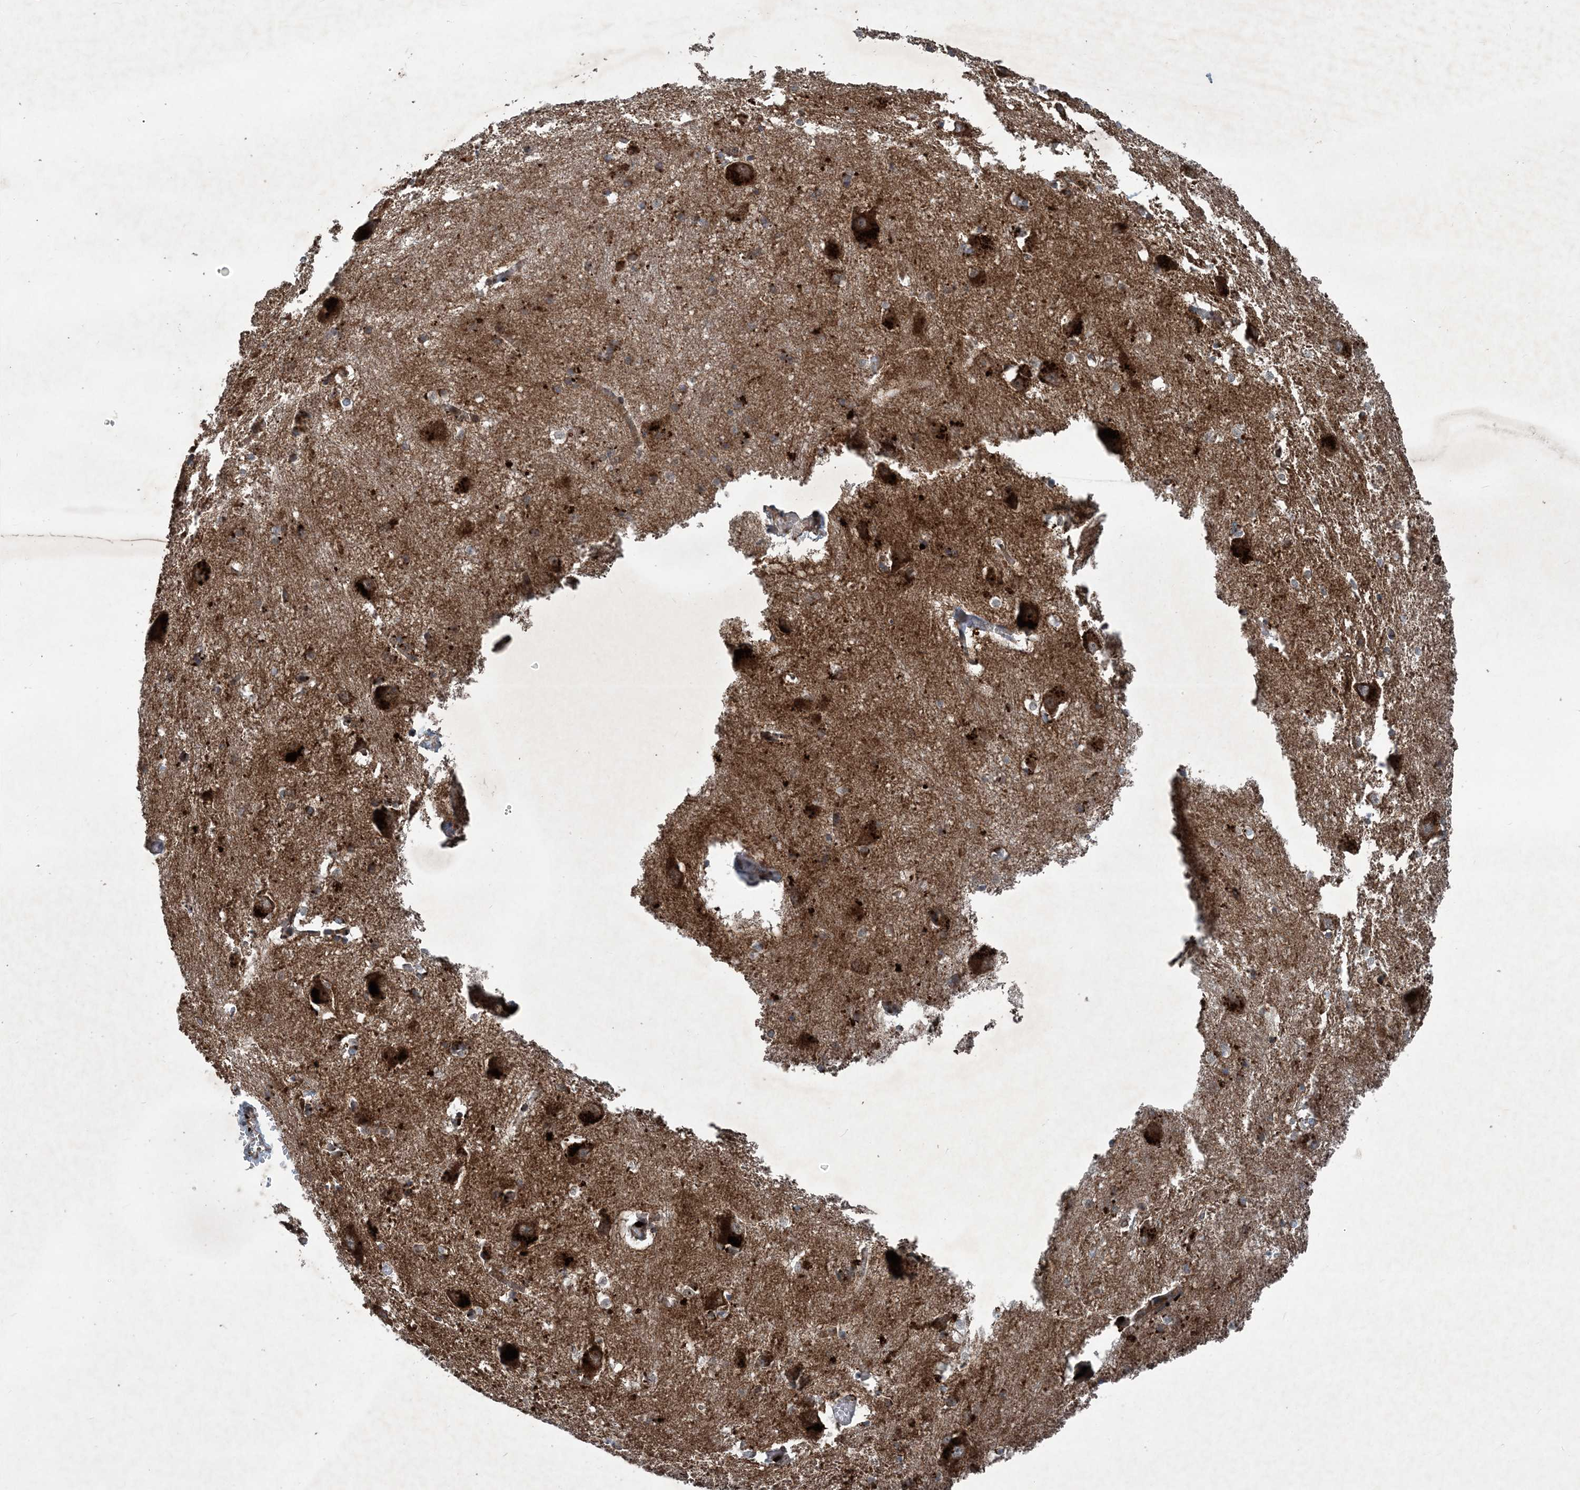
{"staining": {"intensity": "strong", "quantity": "<25%", "location": "cytoplasmic/membranous"}, "tissue": "caudate", "cell_type": "Glial cells", "image_type": "normal", "snomed": [{"axis": "morphology", "description": "Normal tissue, NOS"}, {"axis": "topography", "description": "Lateral ventricle wall"}], "caption": "Strong cytoplasmic/membranous positivity for a protein is identified in about <25% of glial cells of benign caudate using IHC.", "gene": "NDUFA2", "patient": {"sex": "male", "age": 37}}